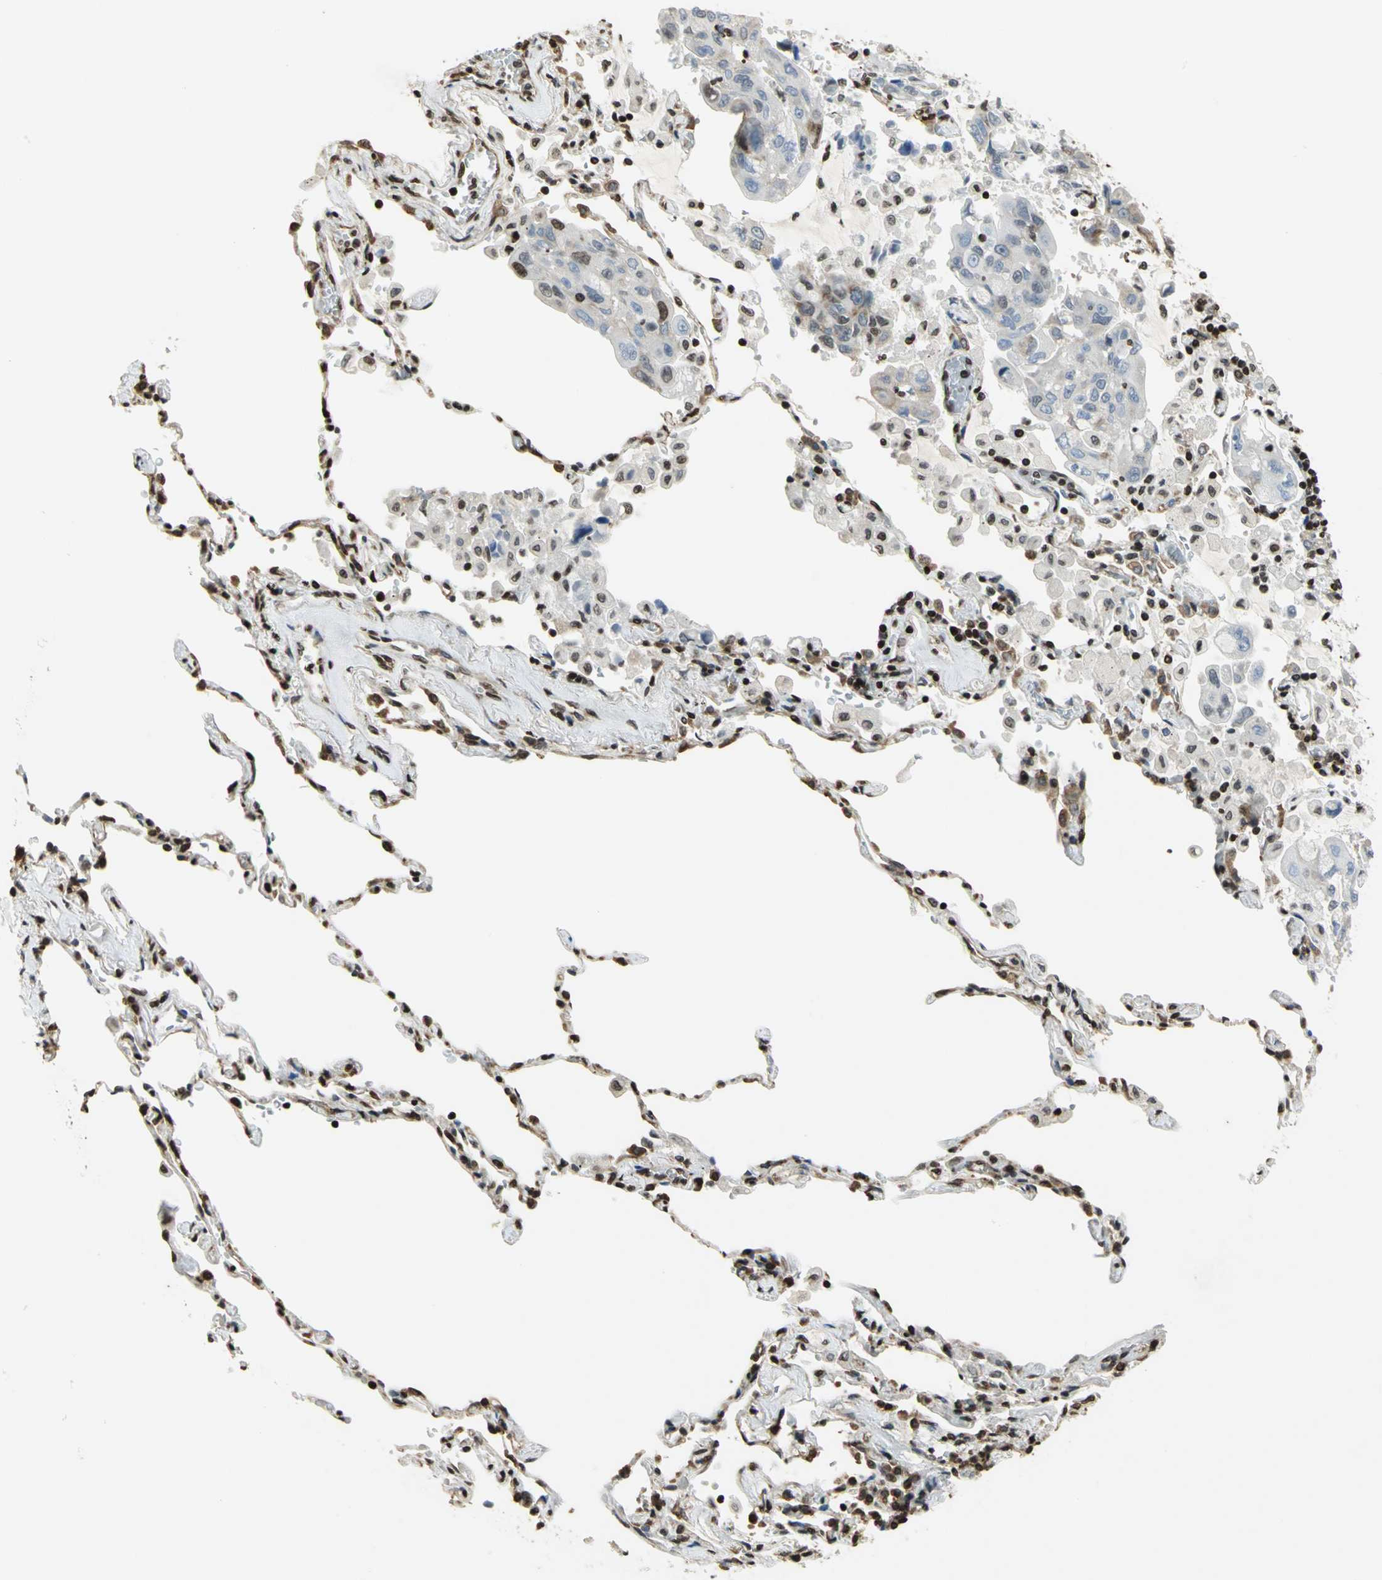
{"staining": {"intensity": "moderate", "quantity": "25%-75%", "location": "cytoplasmic/membranous,nuclear"}, "tissue": "lung cancer", "cell_type": "Tumor cells", "image_type": "cancer", "snomed": [{"axis": "morphology", "description": "Adenocarcinoma, NOS"}, {"axis": "topography", "description": "Lung"}], "caption": "This image exhibits lung adenocarcinoma stained with immunohistochemistry (IHC) to label a protein in brown. The cytoplasmic/membranous and nuclear of tumor cells show moderate positivity for the protein. Nuclei are counter-stained blue.", "gene": "HMGB1", "patient": {"sex": "male", "age": 64}}